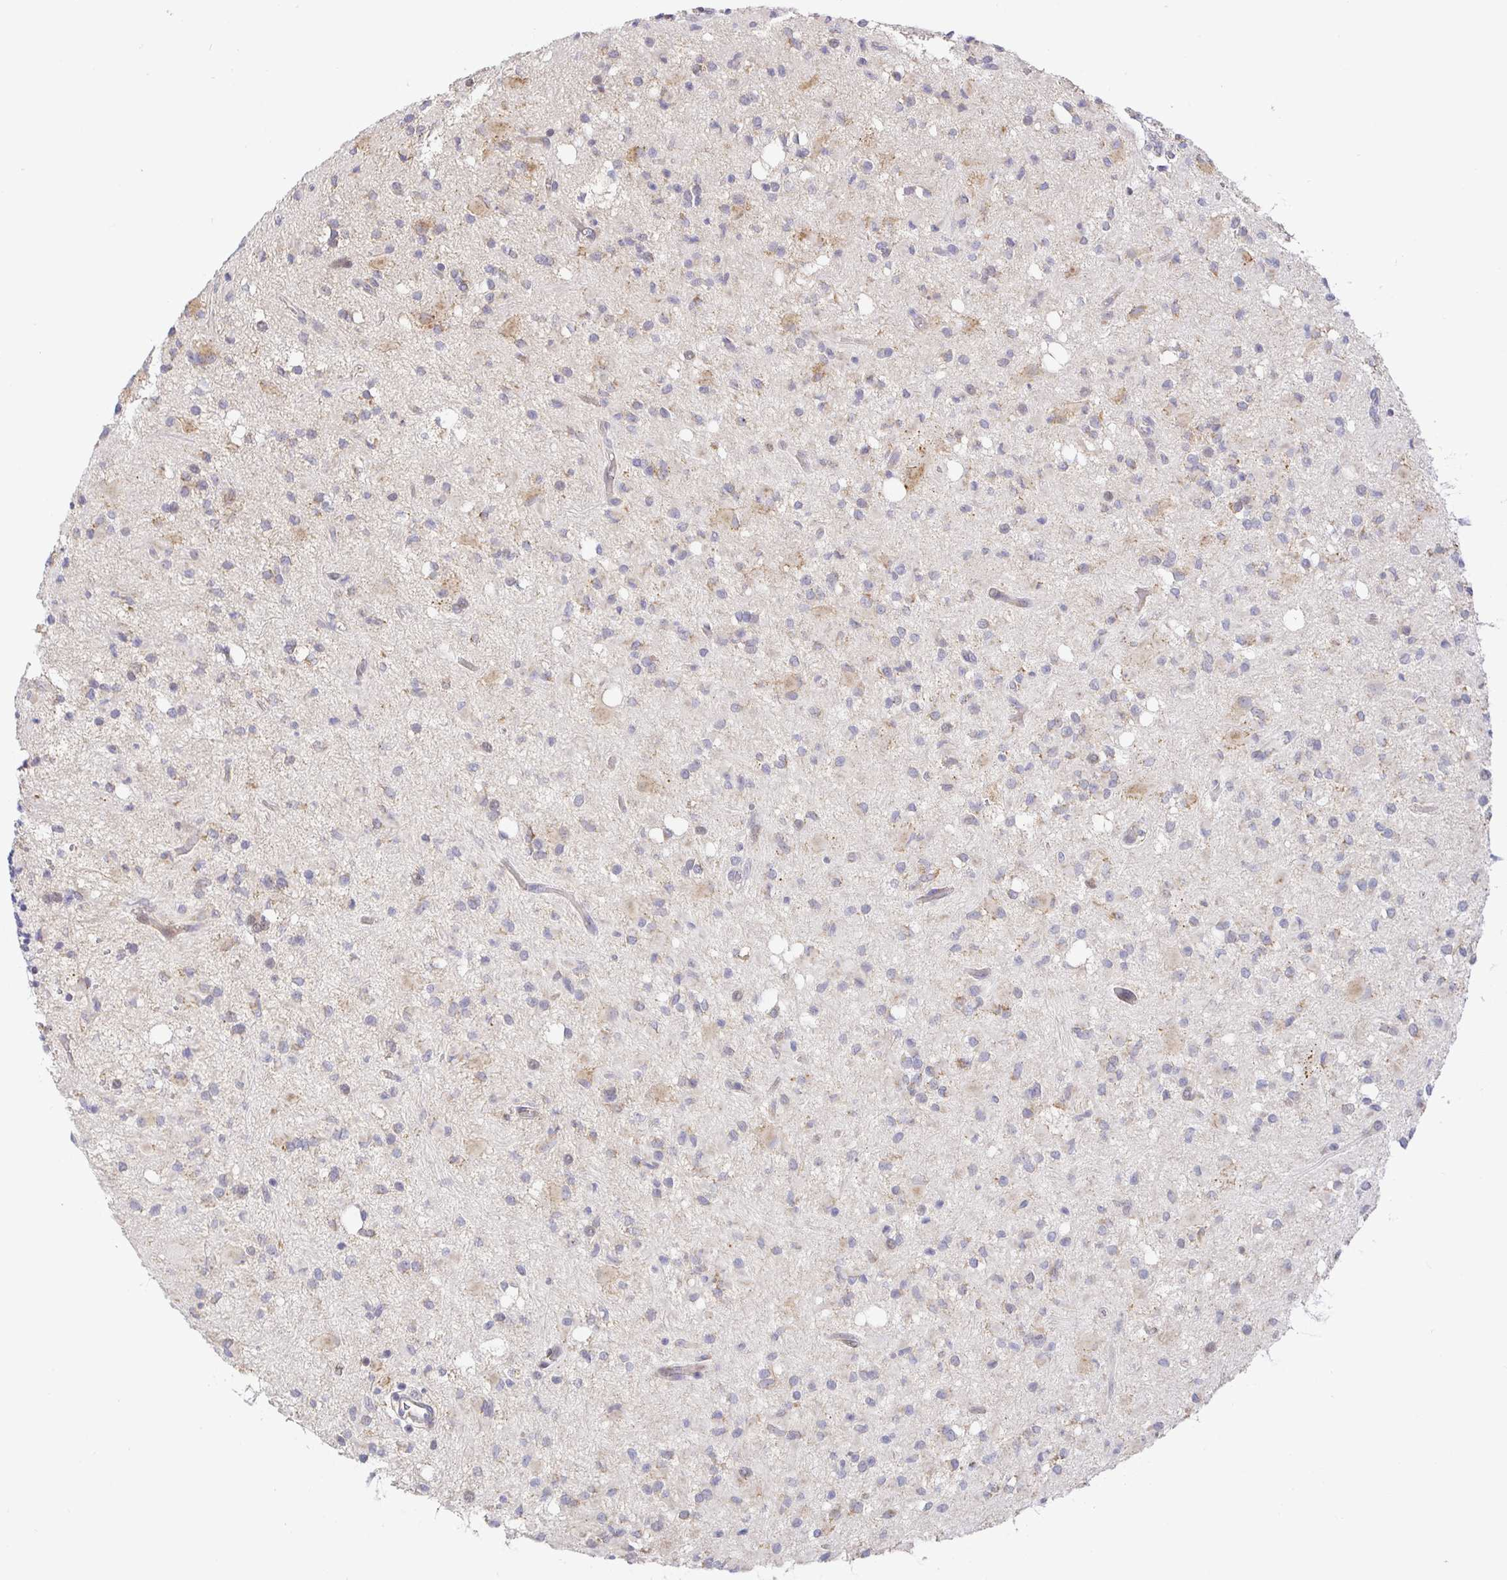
{"staining": {"intensity": "negative", "quantity": "none", "location": "none"}, "tissue": "glioma", "cell_type": "Tumor cells", "image_type": "cancer", "snomed": [{"axis": "morphology", "description": "Glioma, malignant, Low grade"}, {"axis": "topography", "description": "Brain"}], "caption": "Glioma was stained to show a protein in brown. There is no significant positivity in tumor cells.", "gene": "CIT", "patient": {"sex": "female", "age": 33}}